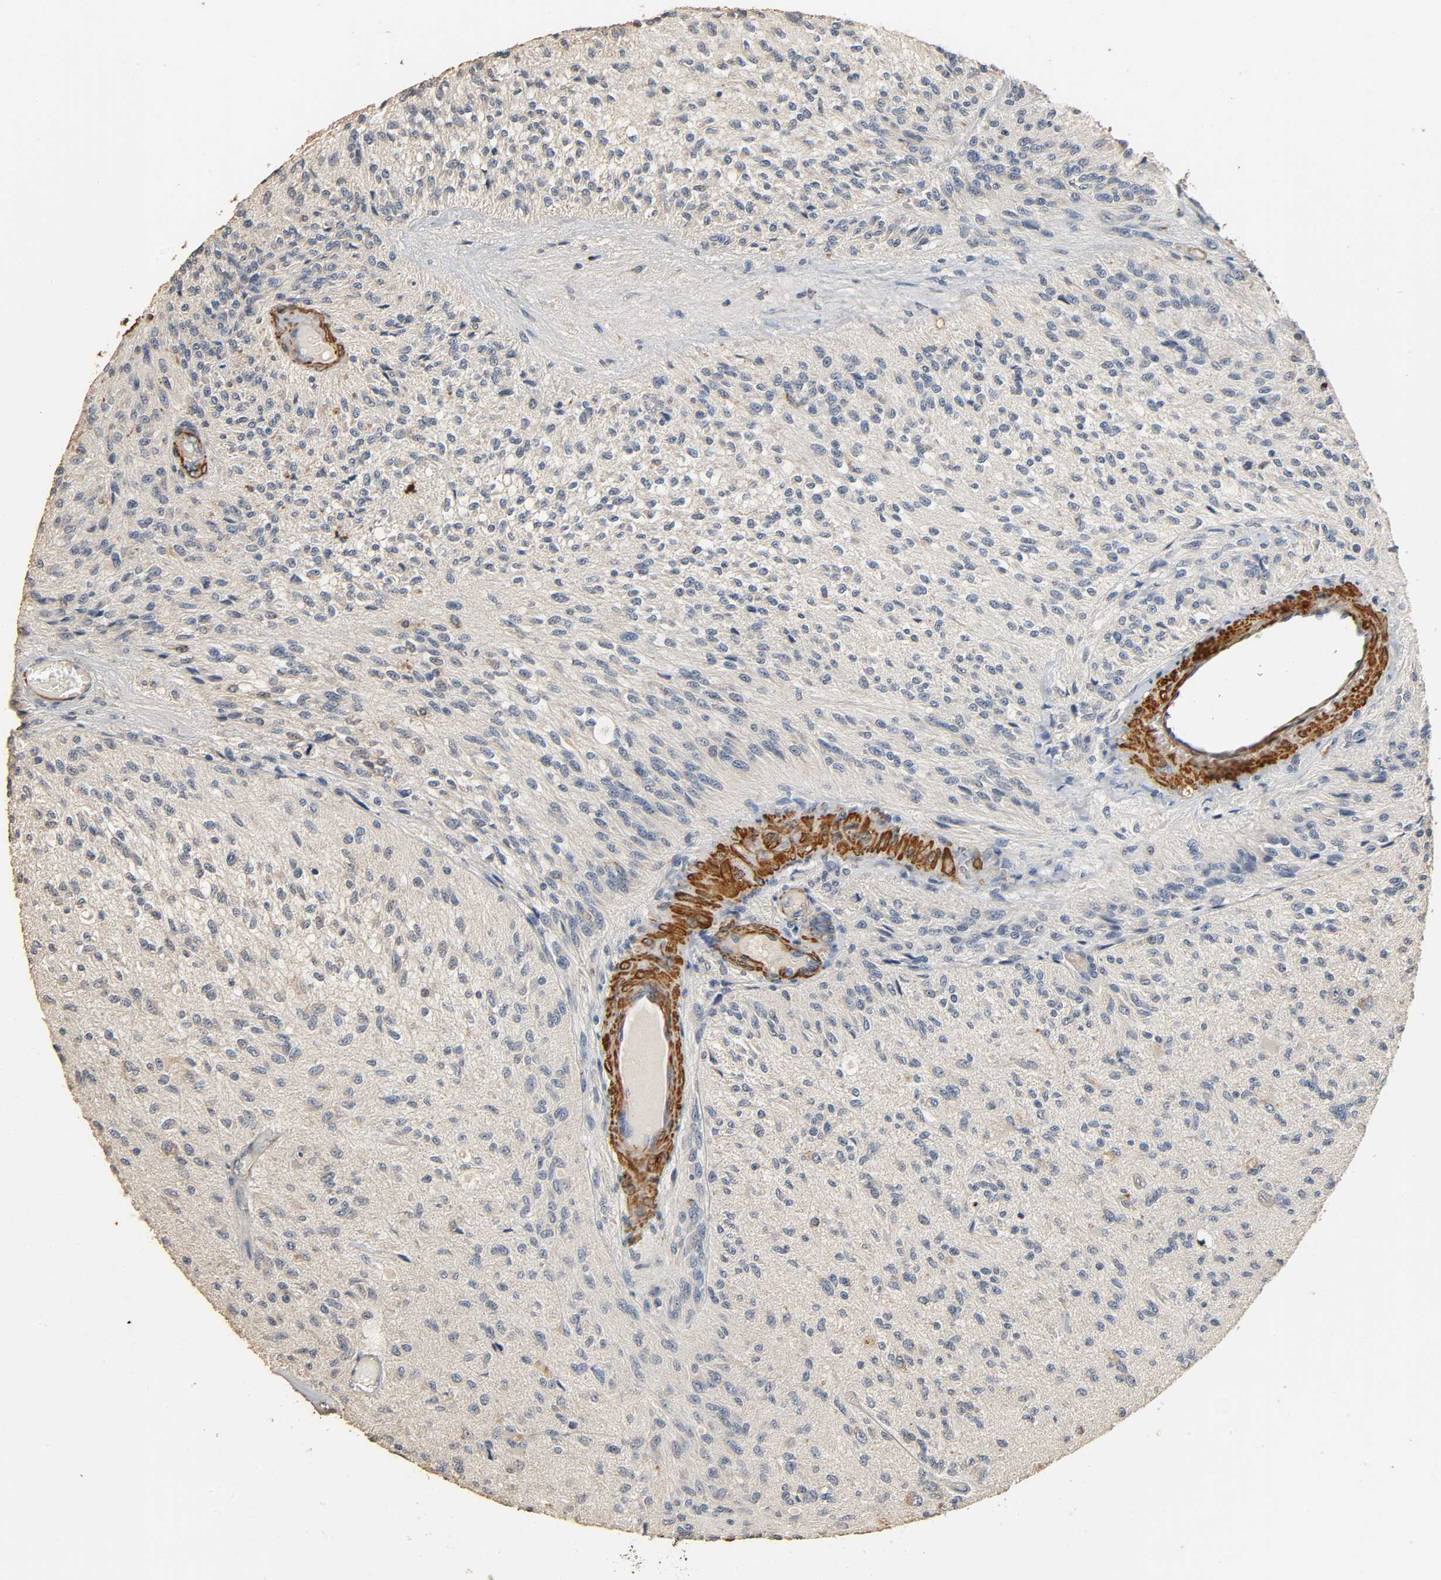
{"staining": {"intensity": "weak", "quantity": "25%-75%", "location": "cytoplasmic/membranous"}, "tissue": "glioma", "cell_type": "Tumor cells", "image_type": "cancer", "snomed": [{"axis": "morphology", "description": "Normal tissue, NOS"}, {"axis": "morphology", "description": "Glioma, malignant, High grade"}, {"axis": "topography", "description": "Cerebral cortex"}], "caption": "Malignant glioma (high-grade) stained for a protein reveals weak cytoplasmic/membranous positivity in tumor cells. (brown staining indicates protein expression, while blue staining denotes nuclei).", "gene": "GSTA3", "patient": {"sex": "male", "age": 77}}